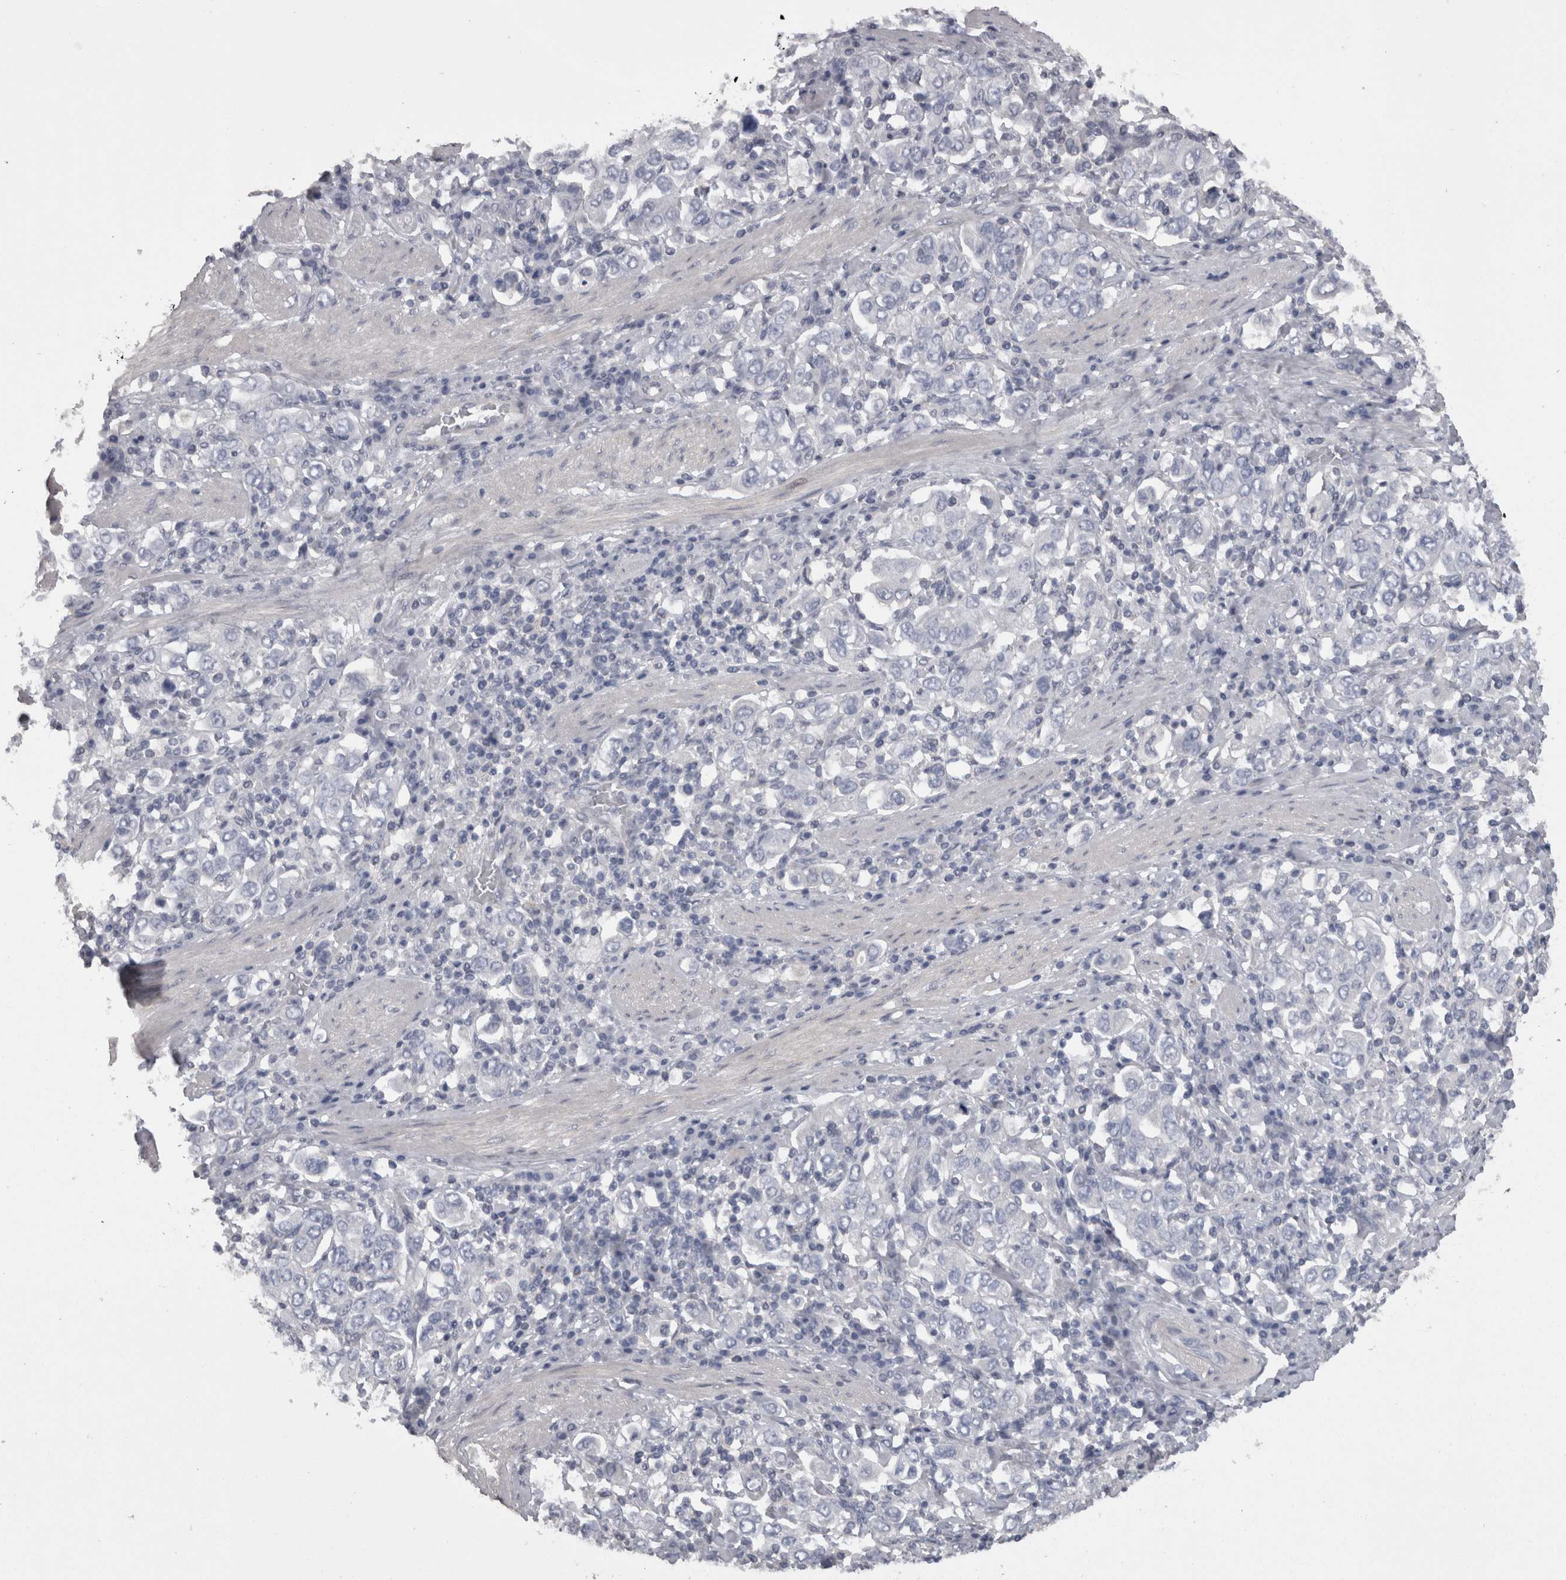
{"staining": {"intensity": "negative", "quantity": "none", "location": "none"}, "tissue": "stomach cancer", "cell_type": "Tumor cells", "image_type": "cancer", "snomed": [{"axis": "morphology", "description": "Adenocarcinoma, NOS"}, {"axis": "topography", "description": "Stomach, upper"}], "caption": "A high-resolution micrograph shows immunohistochemistry (IHC) staining of stomach cancer, which exhibits no significant expression in tumor cells.", "gene": "CAMK2D", "patient": {"sex": "male", "age": 62}}